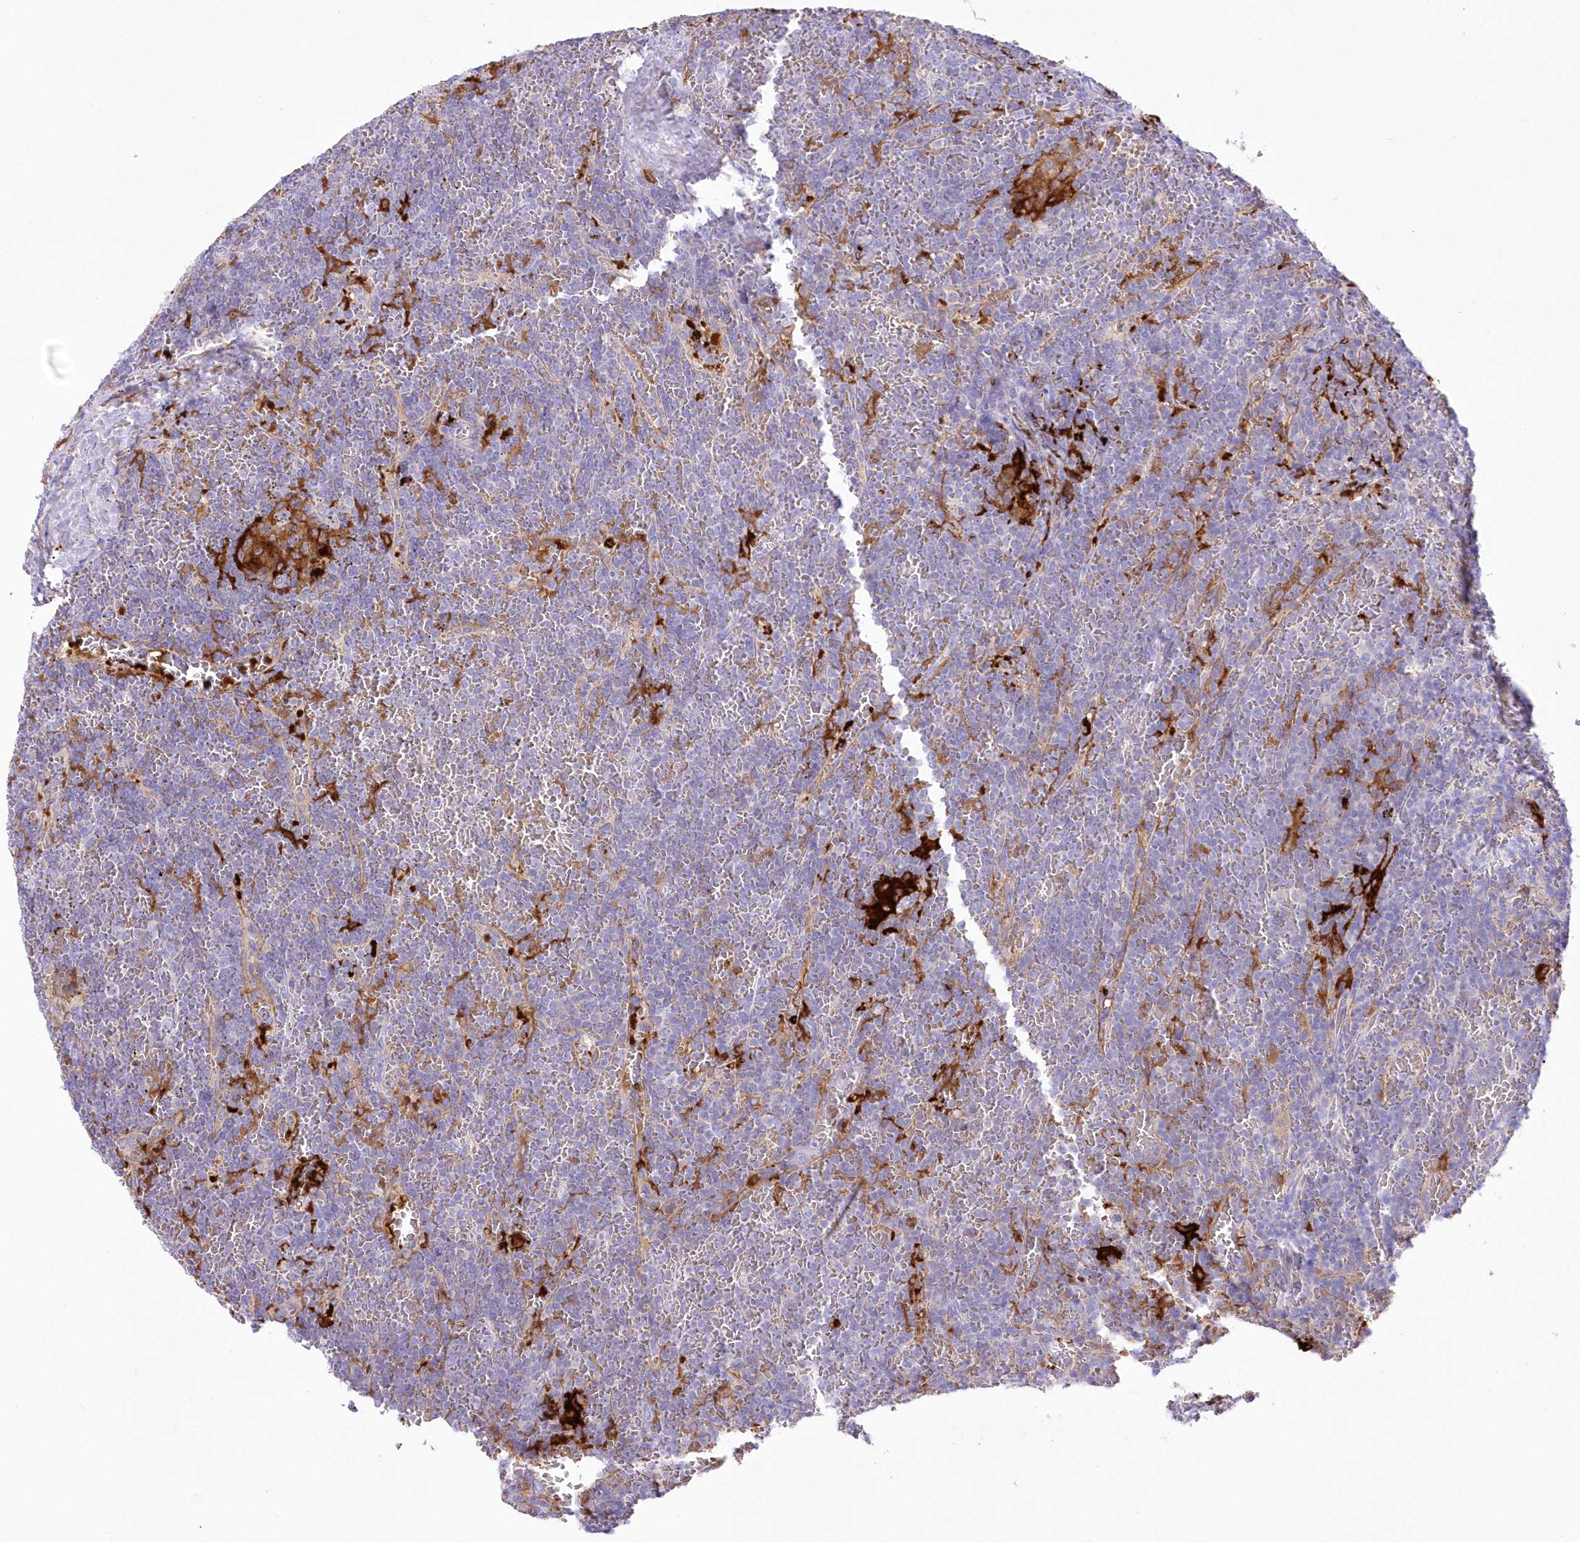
{"staining": {"intensity": "negative", "quantity": "none", "location": "none"}, "tissue": "lymphoma", "cell_type": "Tumor cells", "image_type": "cancer", "snomed": [{"axis": "morphology", "description": "Malignant lymphoma, non-Hodgkin's type, Low grade"}, {"axis": "topography", "description": "Spleen"}], "caption": "Malignant lymphoma, non-Hodgkin's type (low-grade) was stained to show a protein in brown. There is no significant staining in tumor cells. The staining was performed using DAB to visualize the protein expression in brown, while the nuclei were stained in blue with hematoxylin (Magnification: 20x).", "gene": "DNAJC19", "patient": {"sex": "female", "age": 19}}